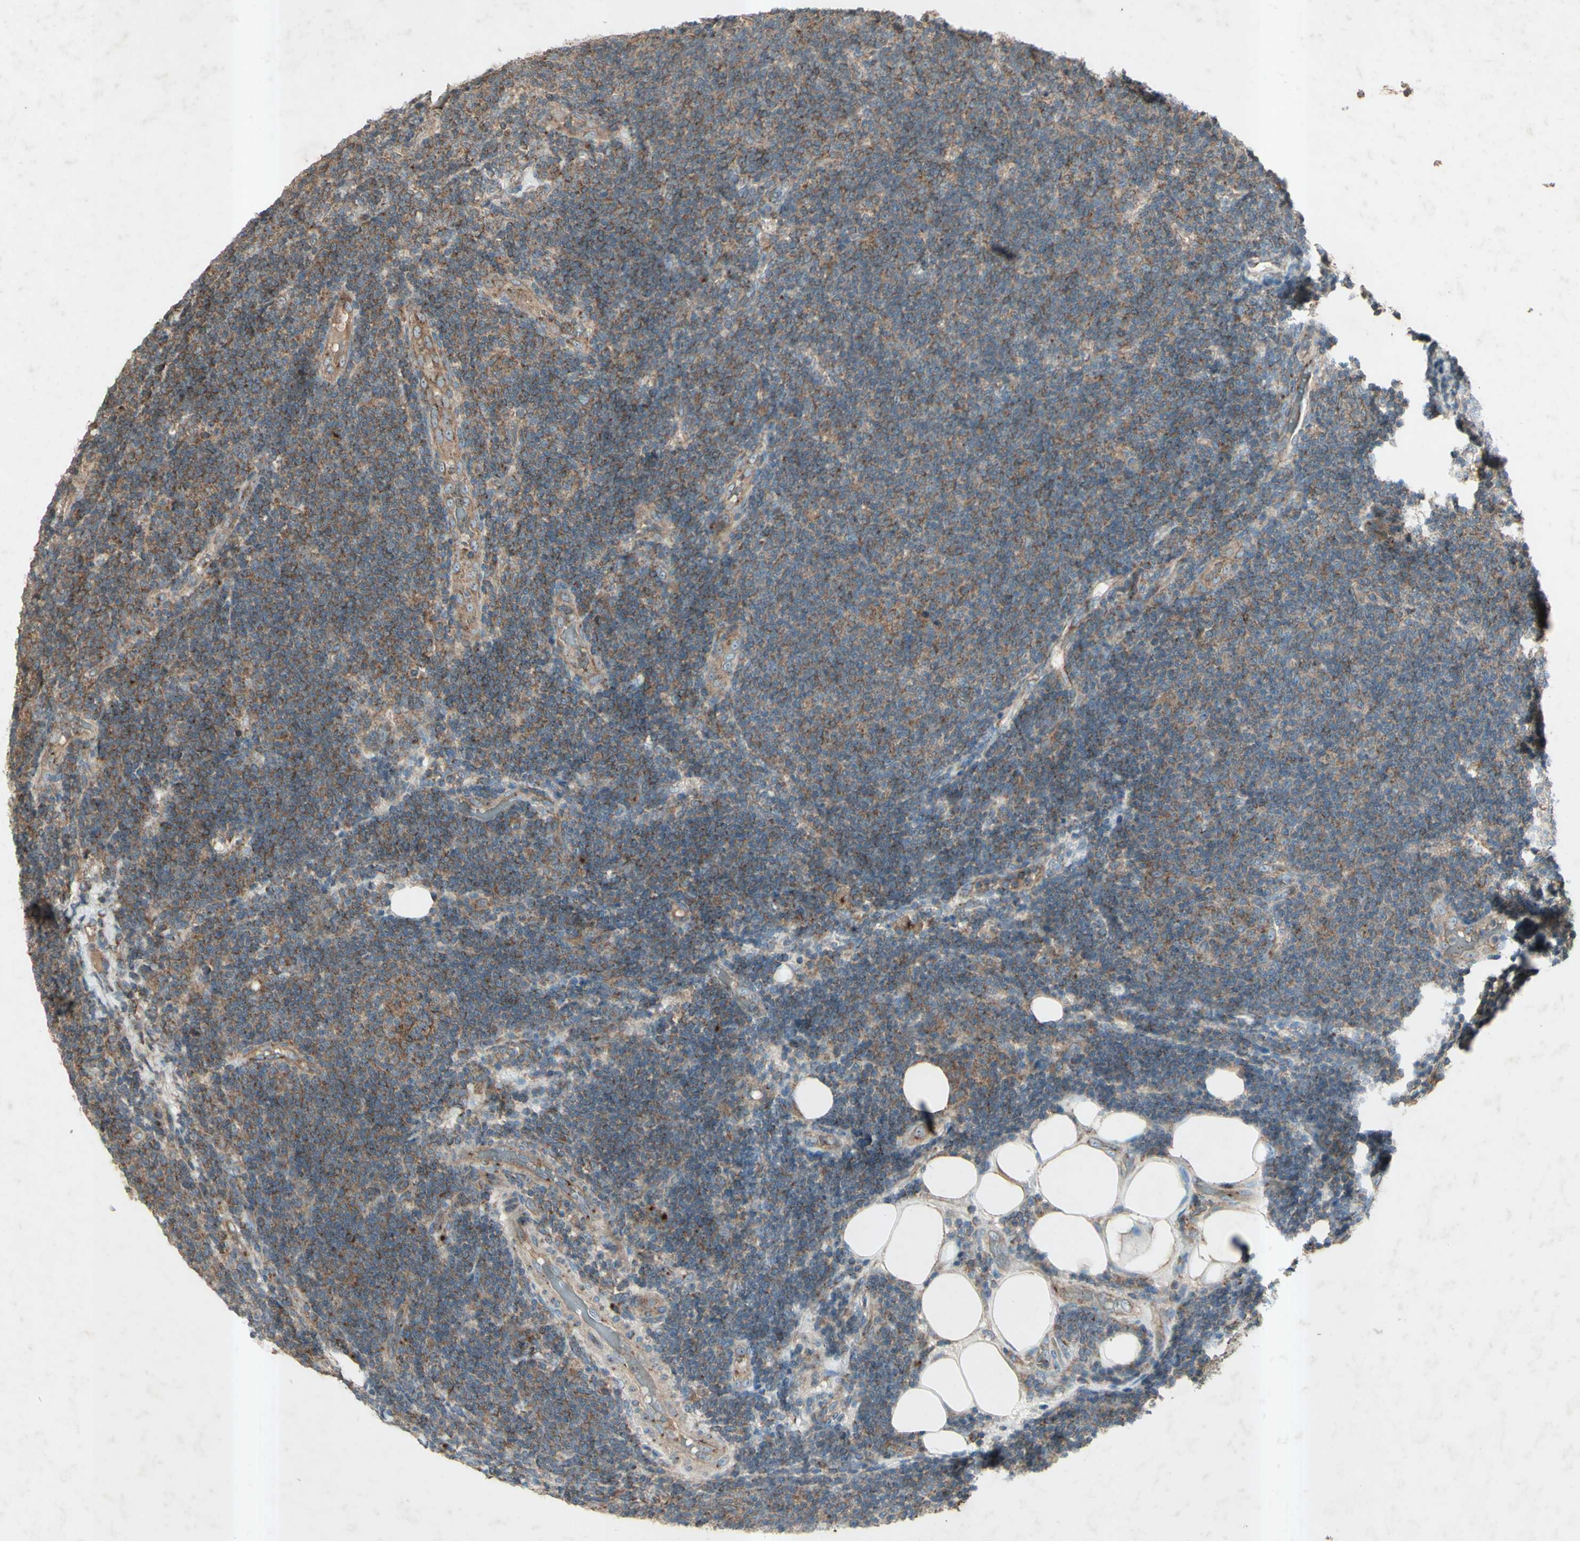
{"staining": {"intensity": "moderate", "quantity": ">75%", "location": "cytoplasmic/membranous"}, "tissue": "lymphoma", "cell_type": "Tumor cells", "image_type": "cancer", "snomed": [{"axis": "morphology", "description": "Malignant lymphoma, non-Hodgkin's type, Low grade"}, {"axis": "topography", "description": "Lymph node"}], "caption": "This histopathology image reveals low-grade malignant lymphoma, non-Hodgkin's type stained with immunohistochemistry (IHC) to label a protein in brown. The cytoplasmic/membranous of tumor cells show moderate positivity for the protein. Nuclei are counter-stained blue.", "gene": "AP1G1", "patient": {"sex": "male", "age": 83}}